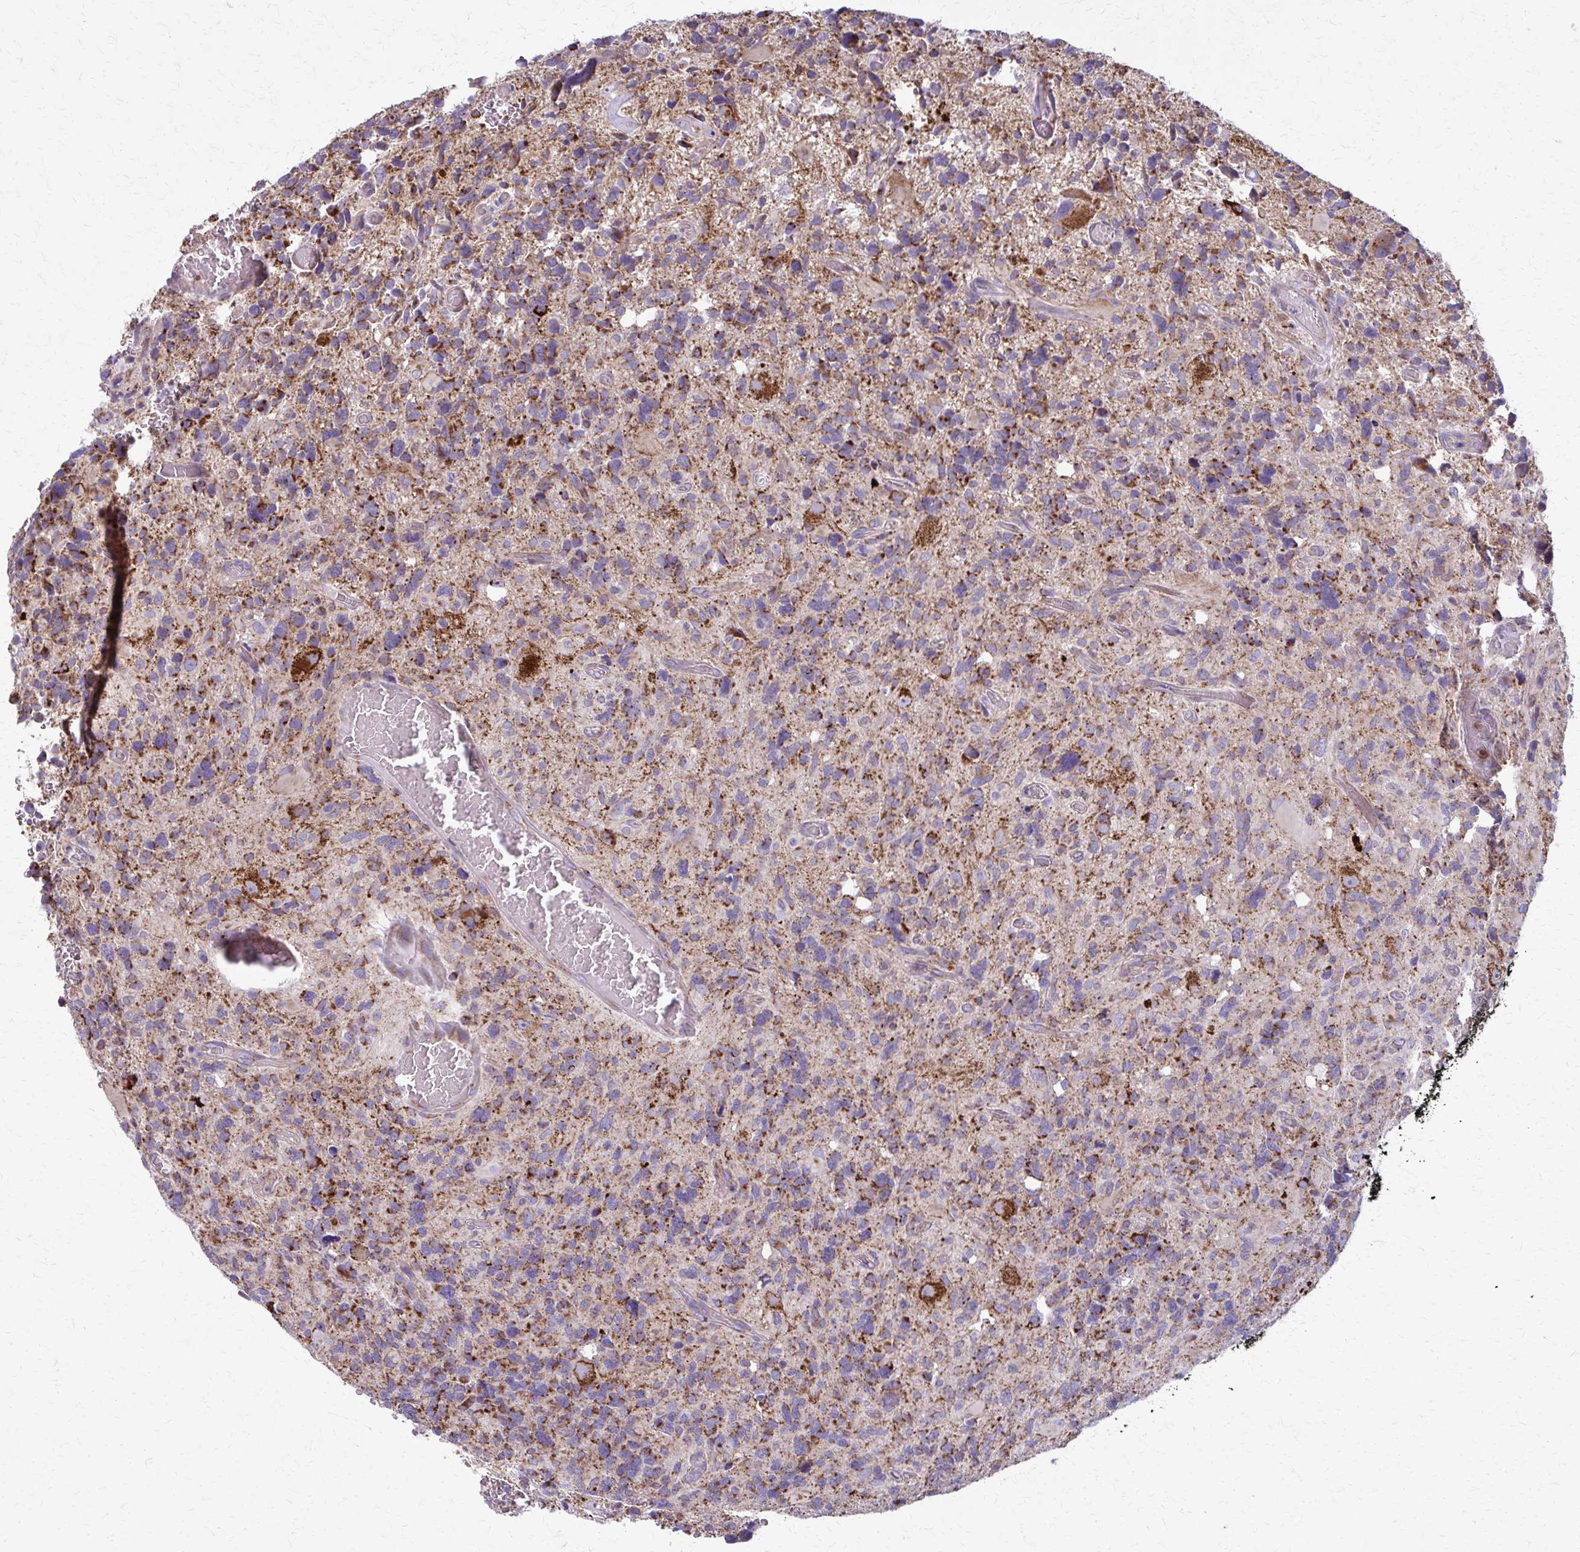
{"staining": {"intensity": "strong", "quantity": ">75%", "location": "cytoplasmic/membranous"}, "tissue": "glioma", "cell_type": "Tumor cells", "image_type": "cancer", "snomed": [{"axis": "morphology", "description": "Glioma, malignant, High grade"}, {"axis": "topography", "description": "Brain"}], "caption": "This histopathology image reveals immunohistochemistry (IHC) staining of human malignant glioma (high-grade), with high strong cytoplasmic/membranous positivity in about >75% of tumor cells.", "gene": "TVP23A", "patient": {"sex": "male", "age": 49}}